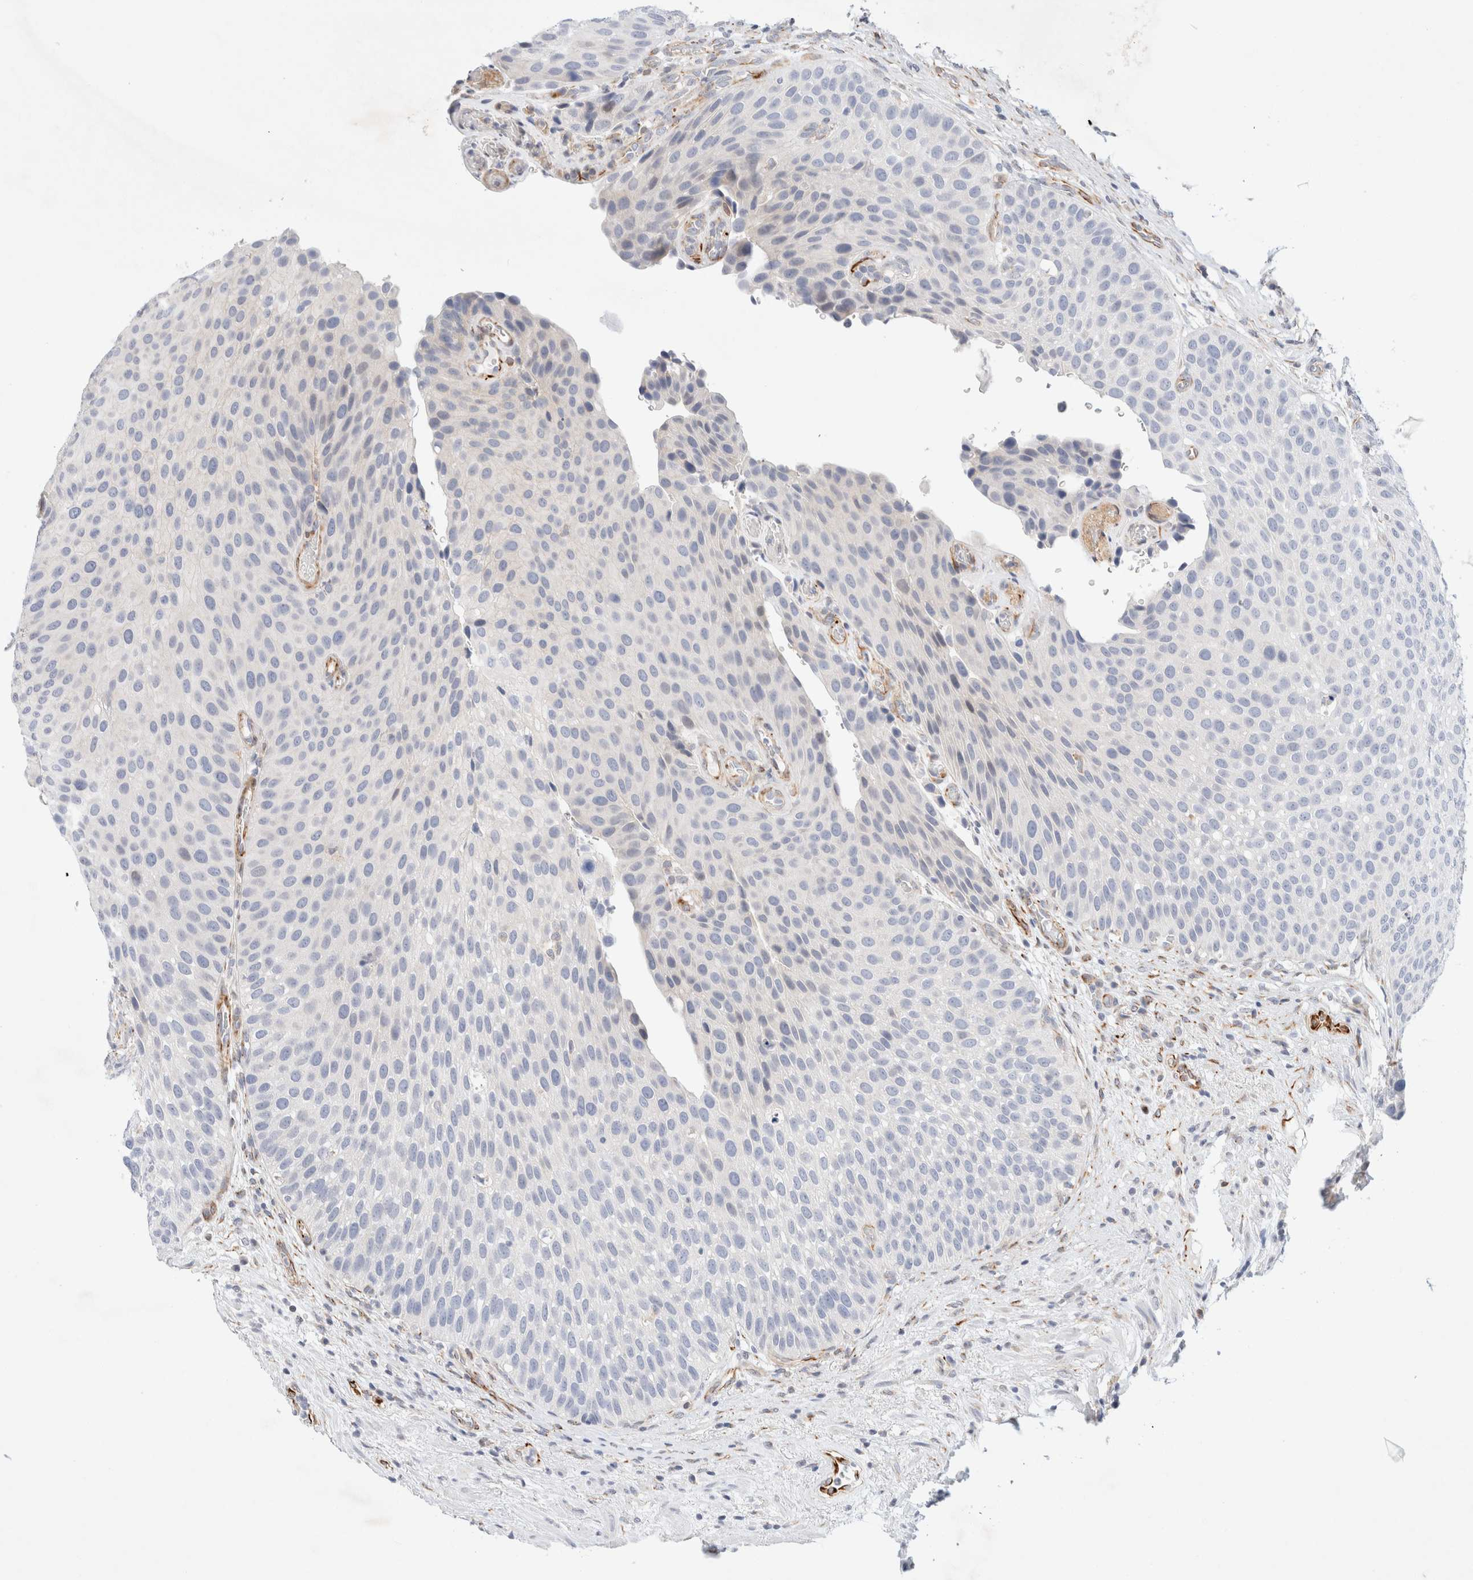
{"staining": {"intensity": "negative", "quantity": "none", "location": "none"}, "tissue": "urothelial cancer", "cell_type": "Tumor cells", "image_type": "cancer", "snomed": [{"axis": "morphology", "description": "Normal tissue, NOS"}, {"axis": "morphology", "description": "Urothelial carcinoma, Low grade"}, {"axis": "topography", "description": "Urinary bladder"}, {"axis": "topography", "description": "Prostate"}], "caption": "Image shows no significant protein expression in tumor cells of low-grade urothelial carcinoma.", "gene": "SLC25A48", "patient": {"sex": "male", "age": 60}}